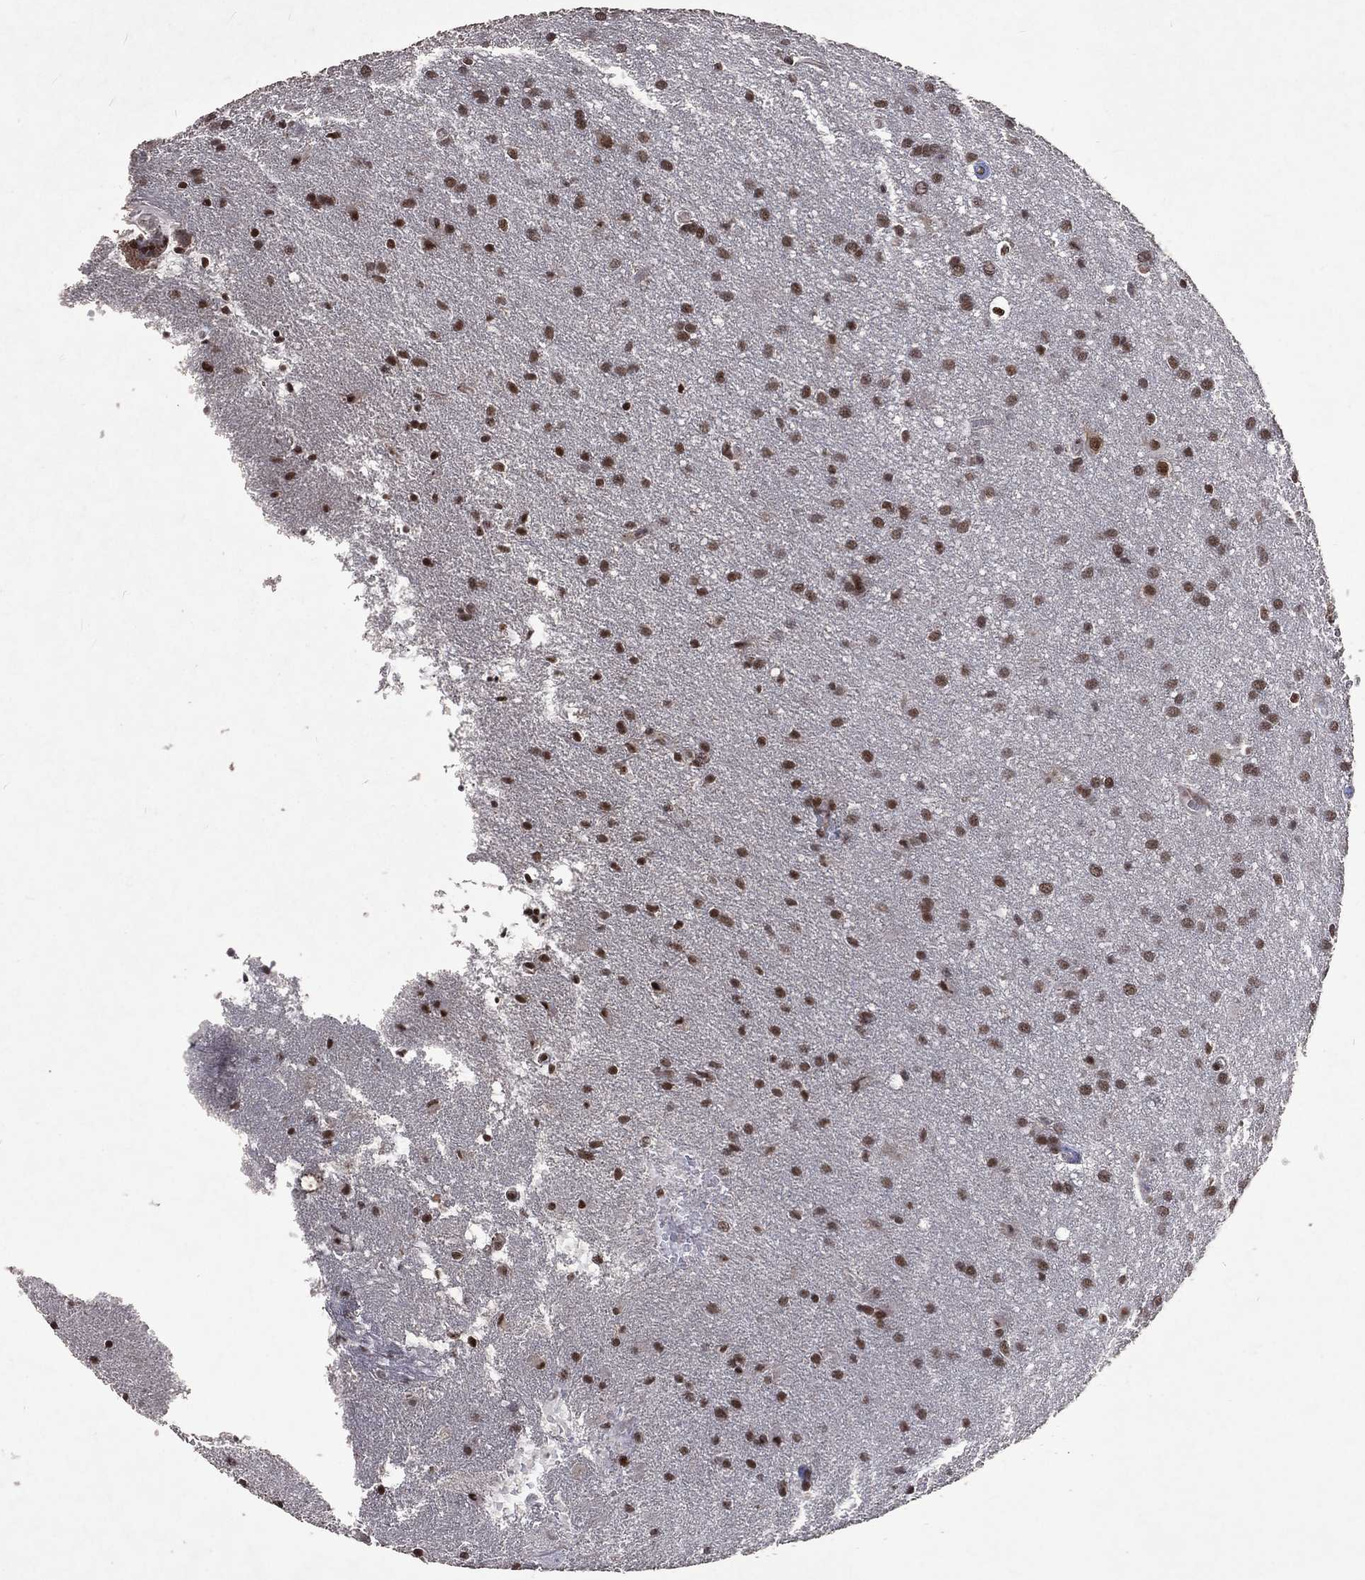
{"staining": {"intensity": "strong", "quantity": ">75%", "location": "nuclear"}, "tissue": "glioma", "cell_type": "Tumor cells", "image_type": "cancer", "snomed": [{"axis": "morphology", "description": "Glioma, malignant, Low grade"}, {"axis": "topography", "description": "Brain"}], "caption": "Human malignant glioma (low-grade) stained for a protein (brown) reveals strong nuclear positive expression in approximately >75% of tumor cells.", "gene": "DMAP1", "patient": {"sex": "male", "age": 58}}